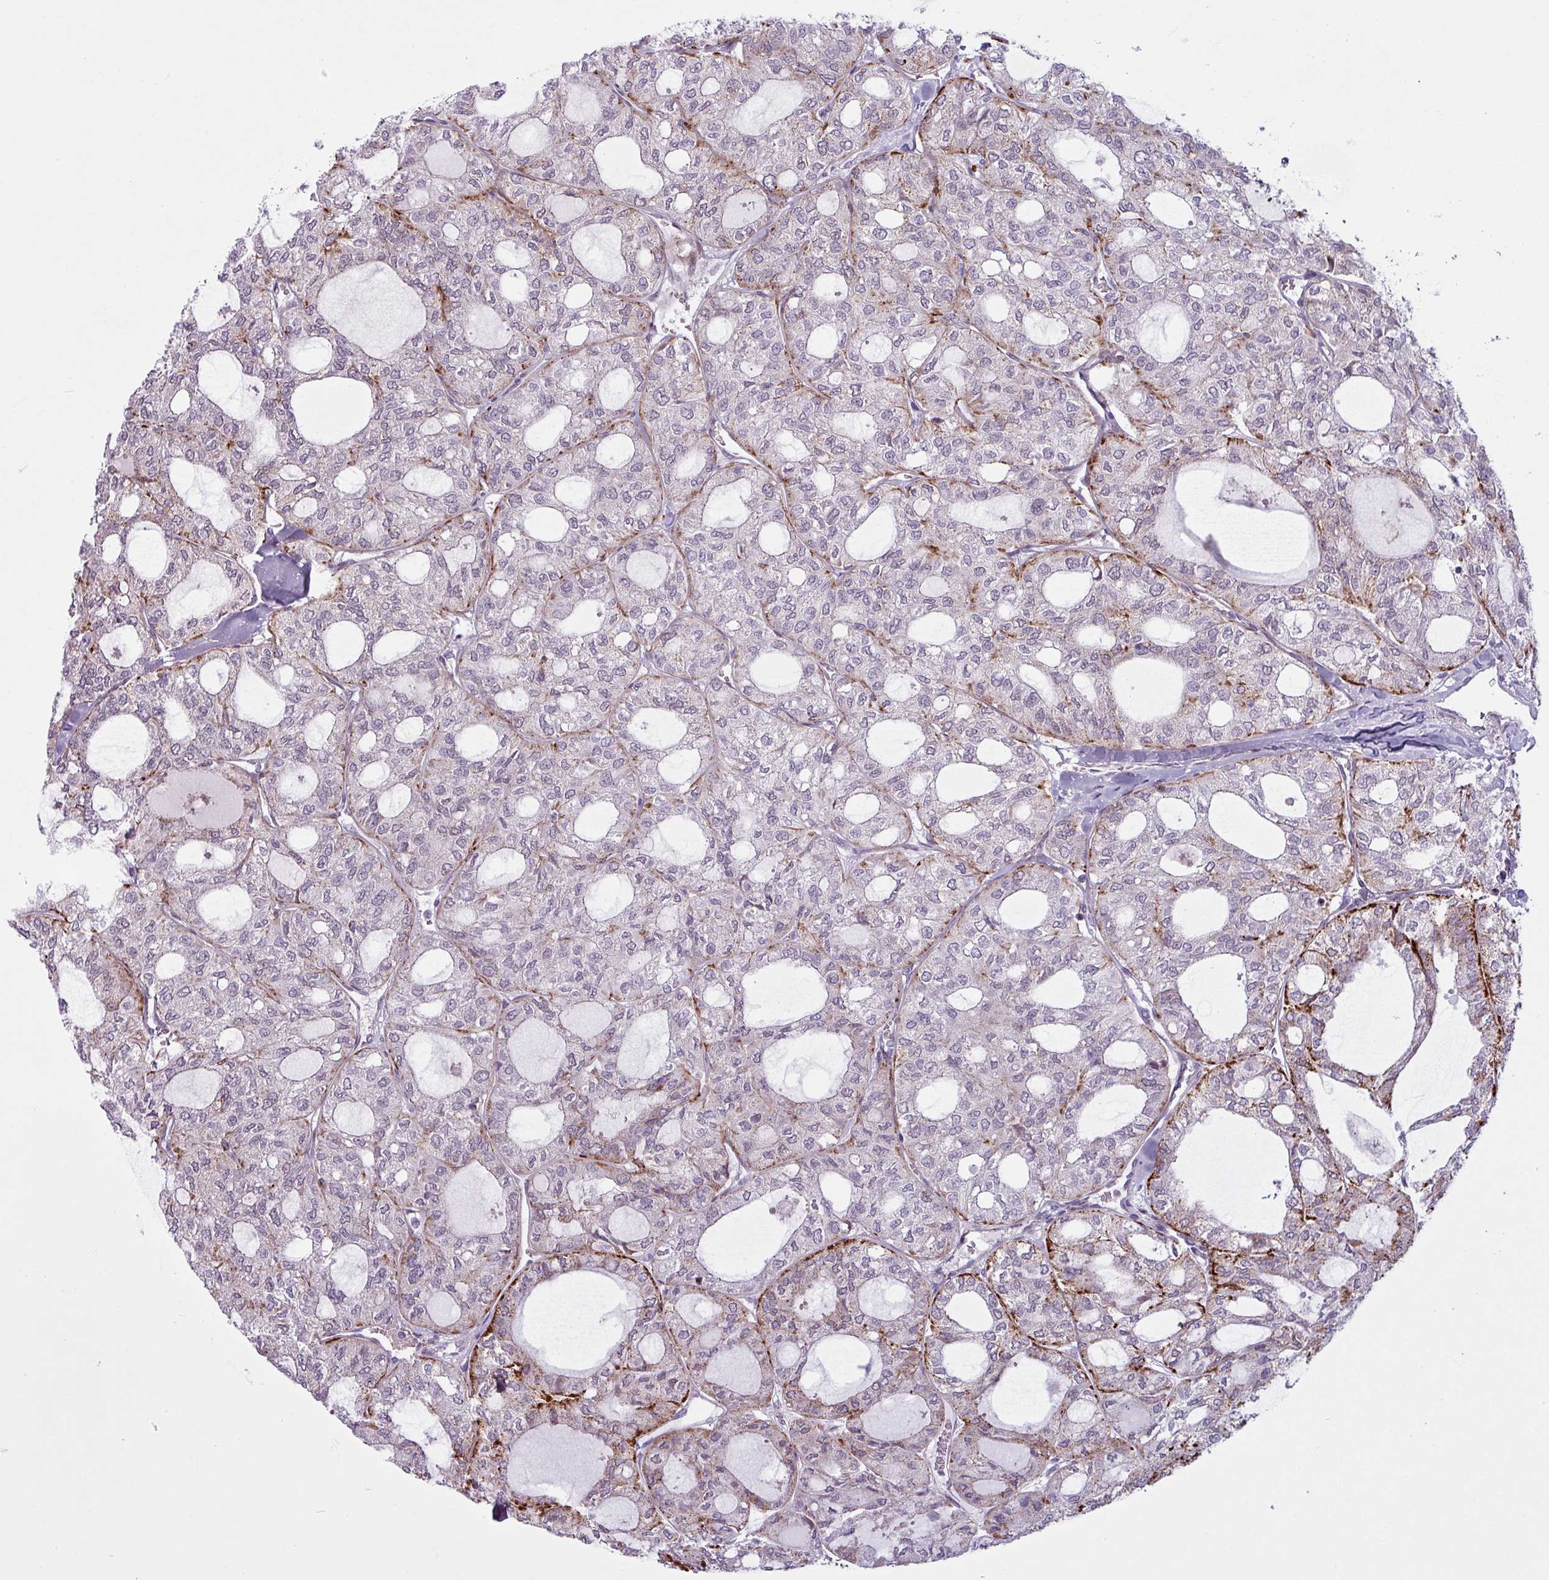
{"staining": {"intensity": "strong", "quantity": "25%-75%", "location": "cytoplasmic/membranous"}, "tissue": "thyroid cancer", "cell_type": "Tumor cells", "image_type": "cancer", "snomed": [{"axis": "morphology", "description": "Follicular adenoma carcinoma, NOS"}, {"axis": "topography", "description": "Thyroid gland"}], "caption": "This micrograph displays IHC staining of human thyroid cancer (follicular adenoma carcinoma), with high strong cytoplasmic/membranous positivity in approximately 25%-75% of tumor cells.", "gene": "MAP7D2", "patient": {"sex": "male", "age": 75}}